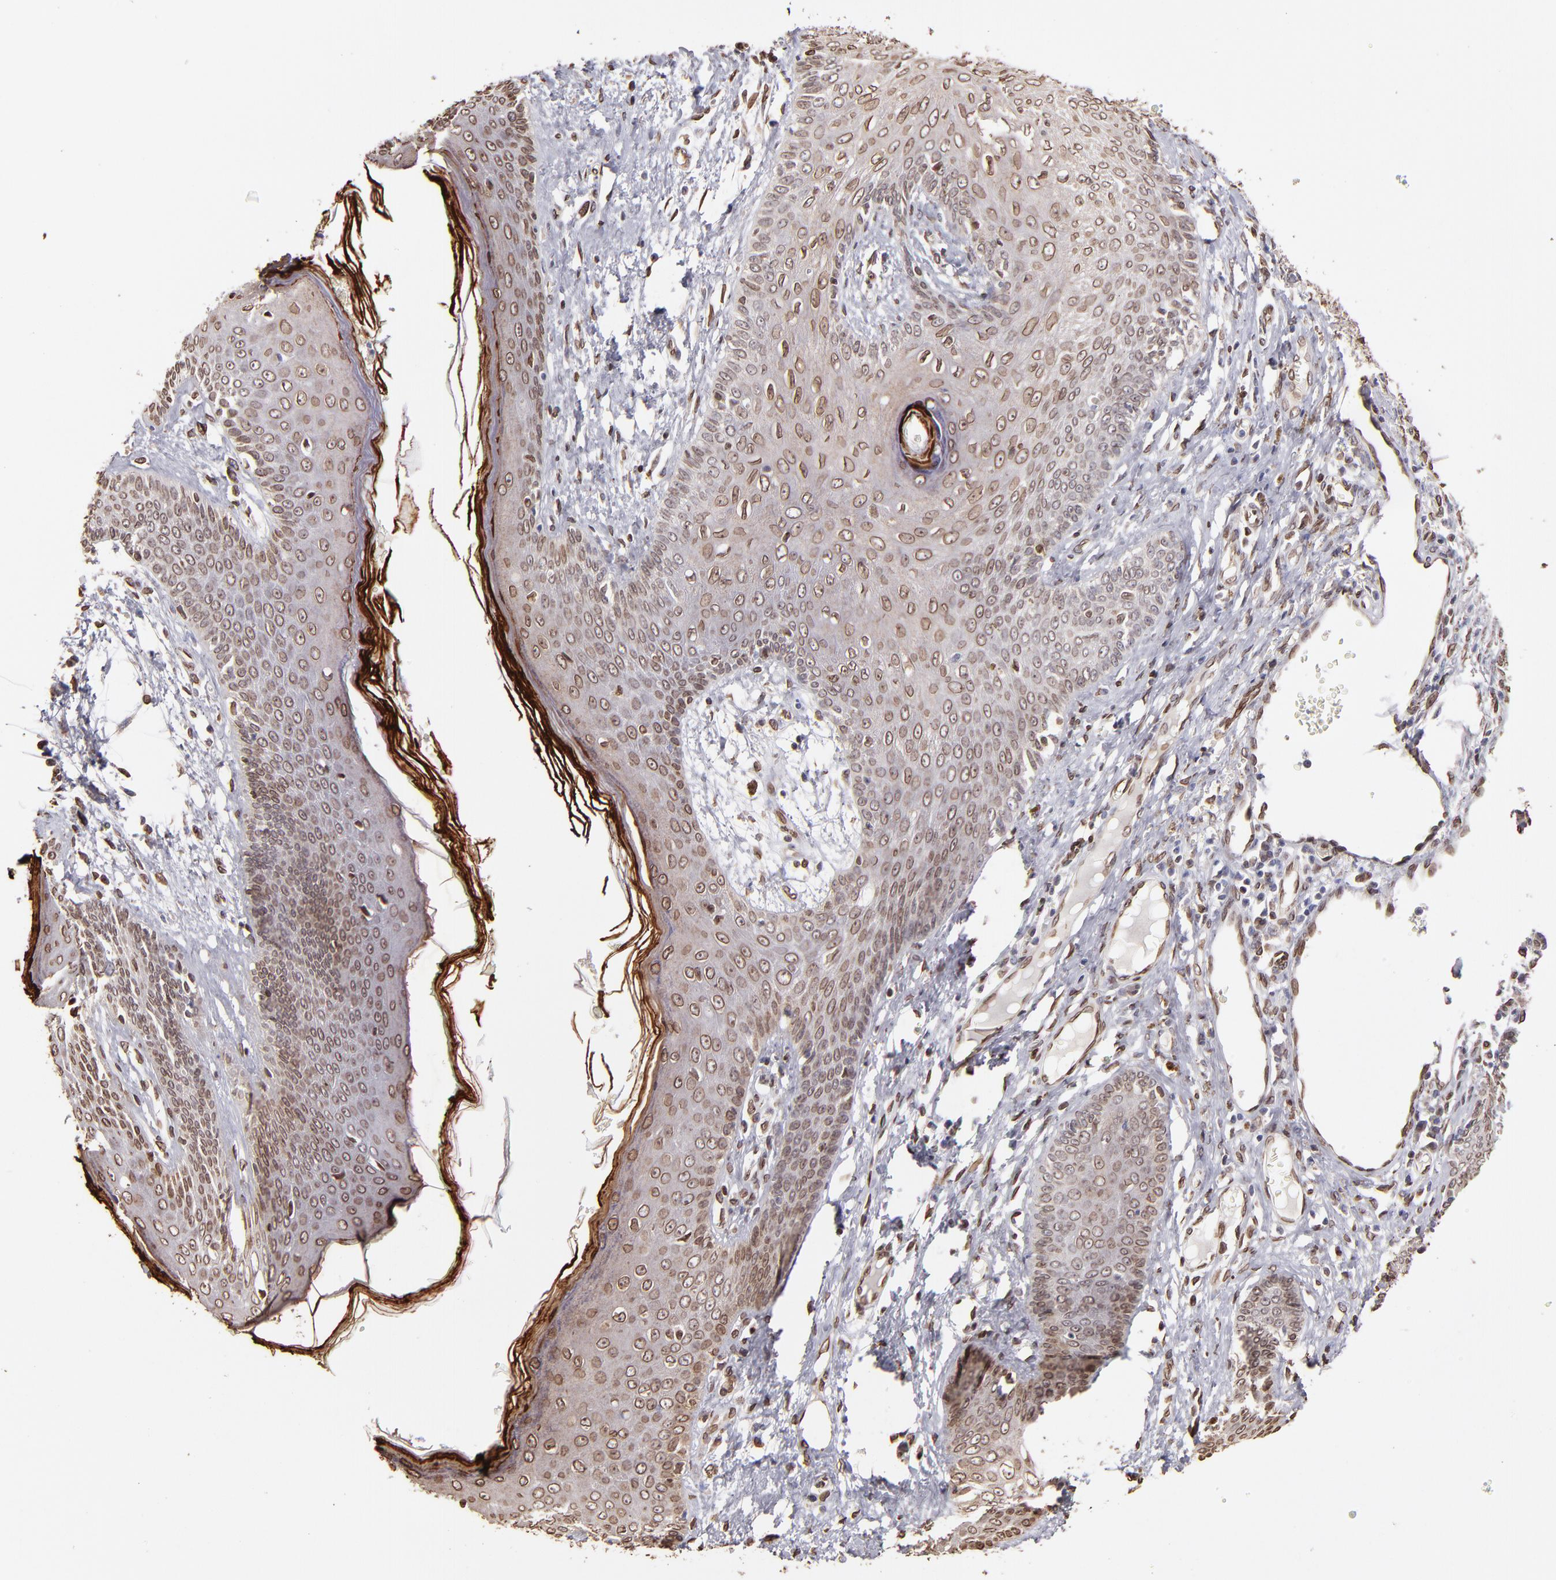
{"staining": {"intensity": "moderate", "quantity": ">75%", "location": "cytoplasmic/membranous,nuclear"}, "tissue": "skin cancer", "cell_type": "Tumor cells", "image_type": "cancer", "snomed": [{"axis": "morphology", "description": "Basal cell carcinoma"}, {"axis": "topography", "description": "Skin"}], "caption": "Immunohistochemical staining of skin basal cell carcinoma demonstrates medium levels of moderate cytoplasmic/membranous and nuclear expression in approximately >75% of tumor cells.", "gene": "PUM3", "patient": {"sex": "female", "age": 64}}